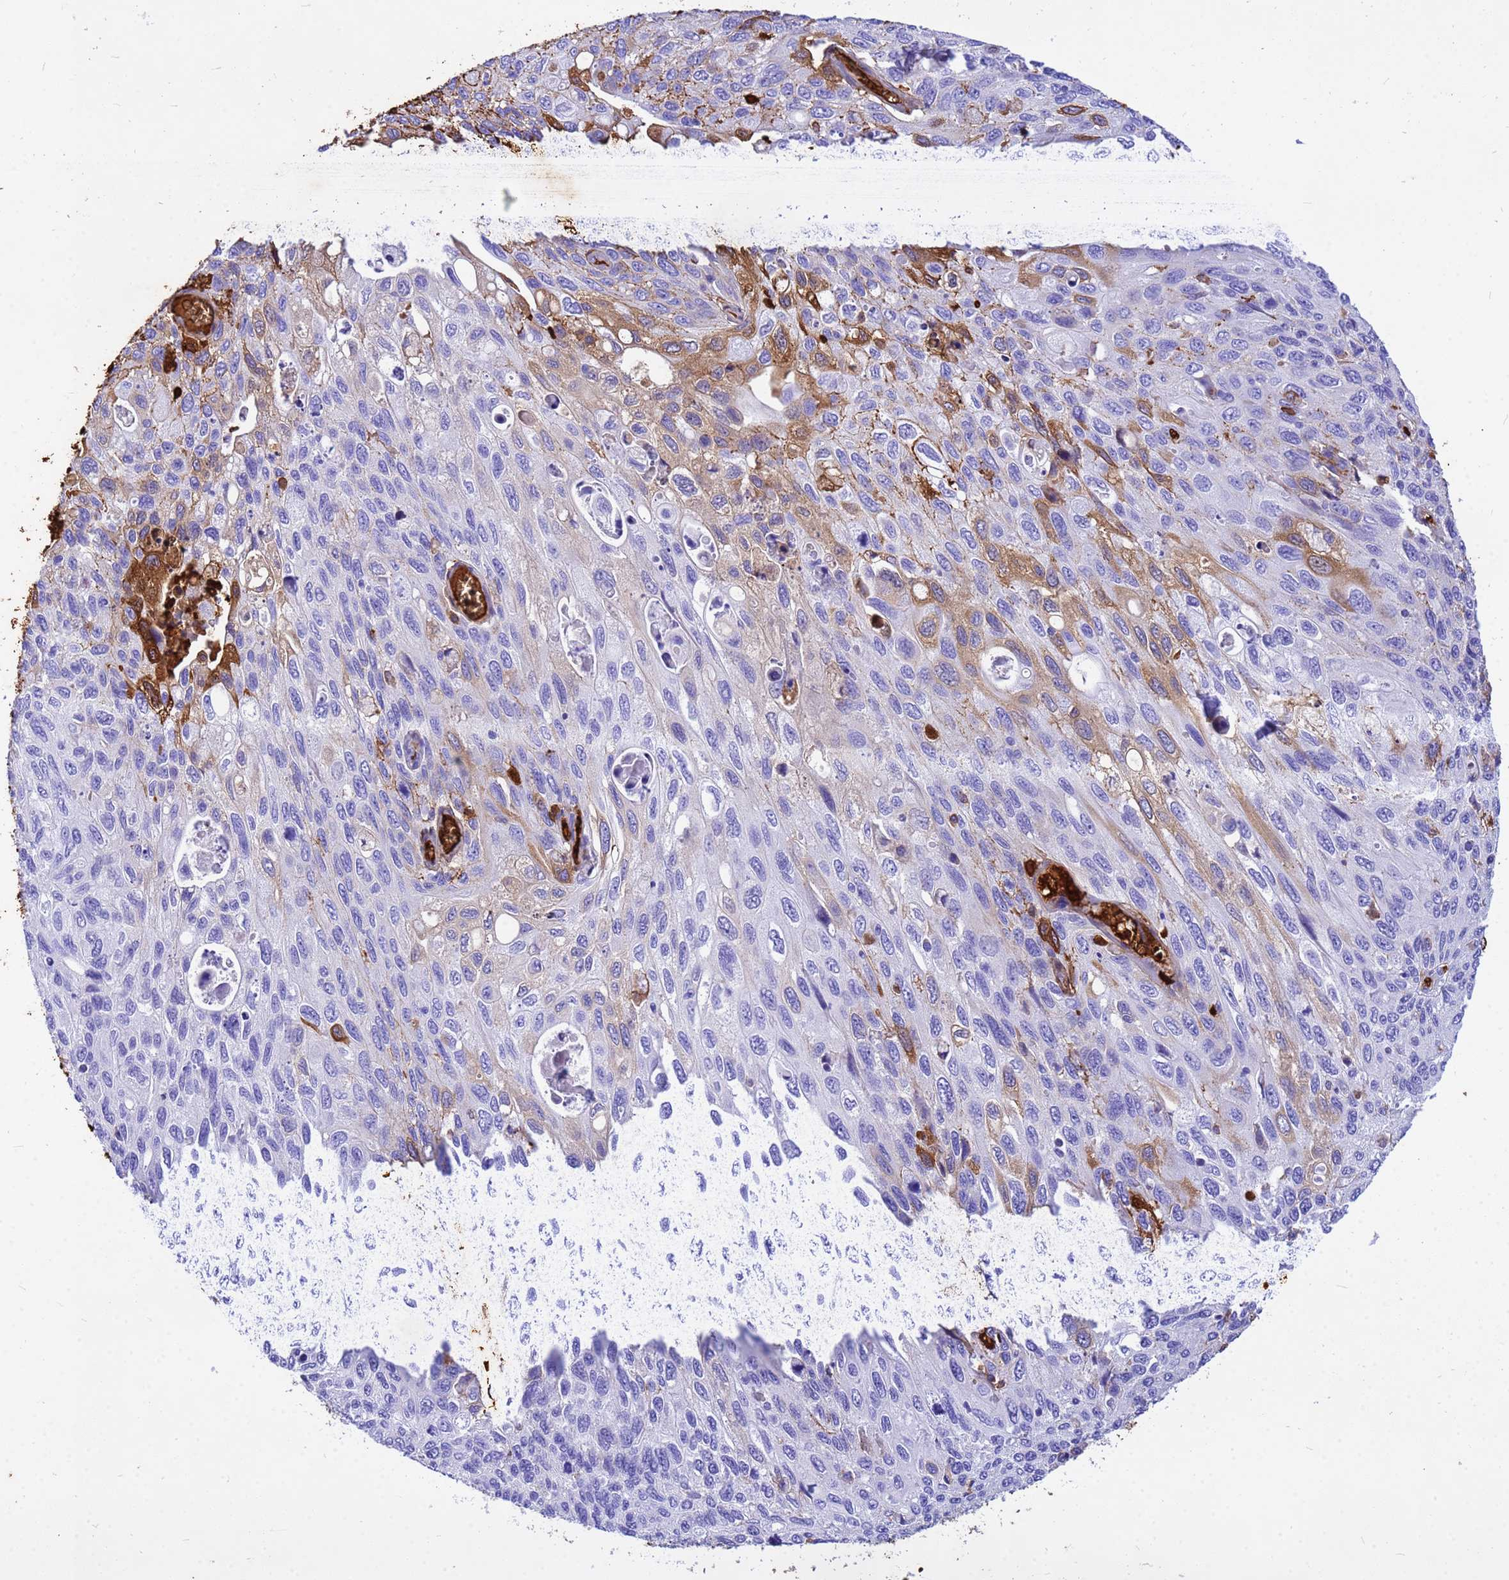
{"staining": {"intensity": "moderate", "quantity": "<25%", "location": "cytoplasmic/membranous"}, "tissue": "cervical cancer", "cell_type": "Tumor cells", "image_type": "cancer", "snomed": [{"axis": "morphology", "description": "Squamous cell carcinoma, NOS"}, {"axis": "topography", "description": "Cervix"}], "caption": "A high-resolution micrograph shows IHC staining of cervical cancer (squamous cell carcinoma), which exhibits moderate cytoplasmic/membranous expression in approximately <25% of tumor cells.", "gene": "HBA2", "patient": {"sex": "female", "age": 70}}